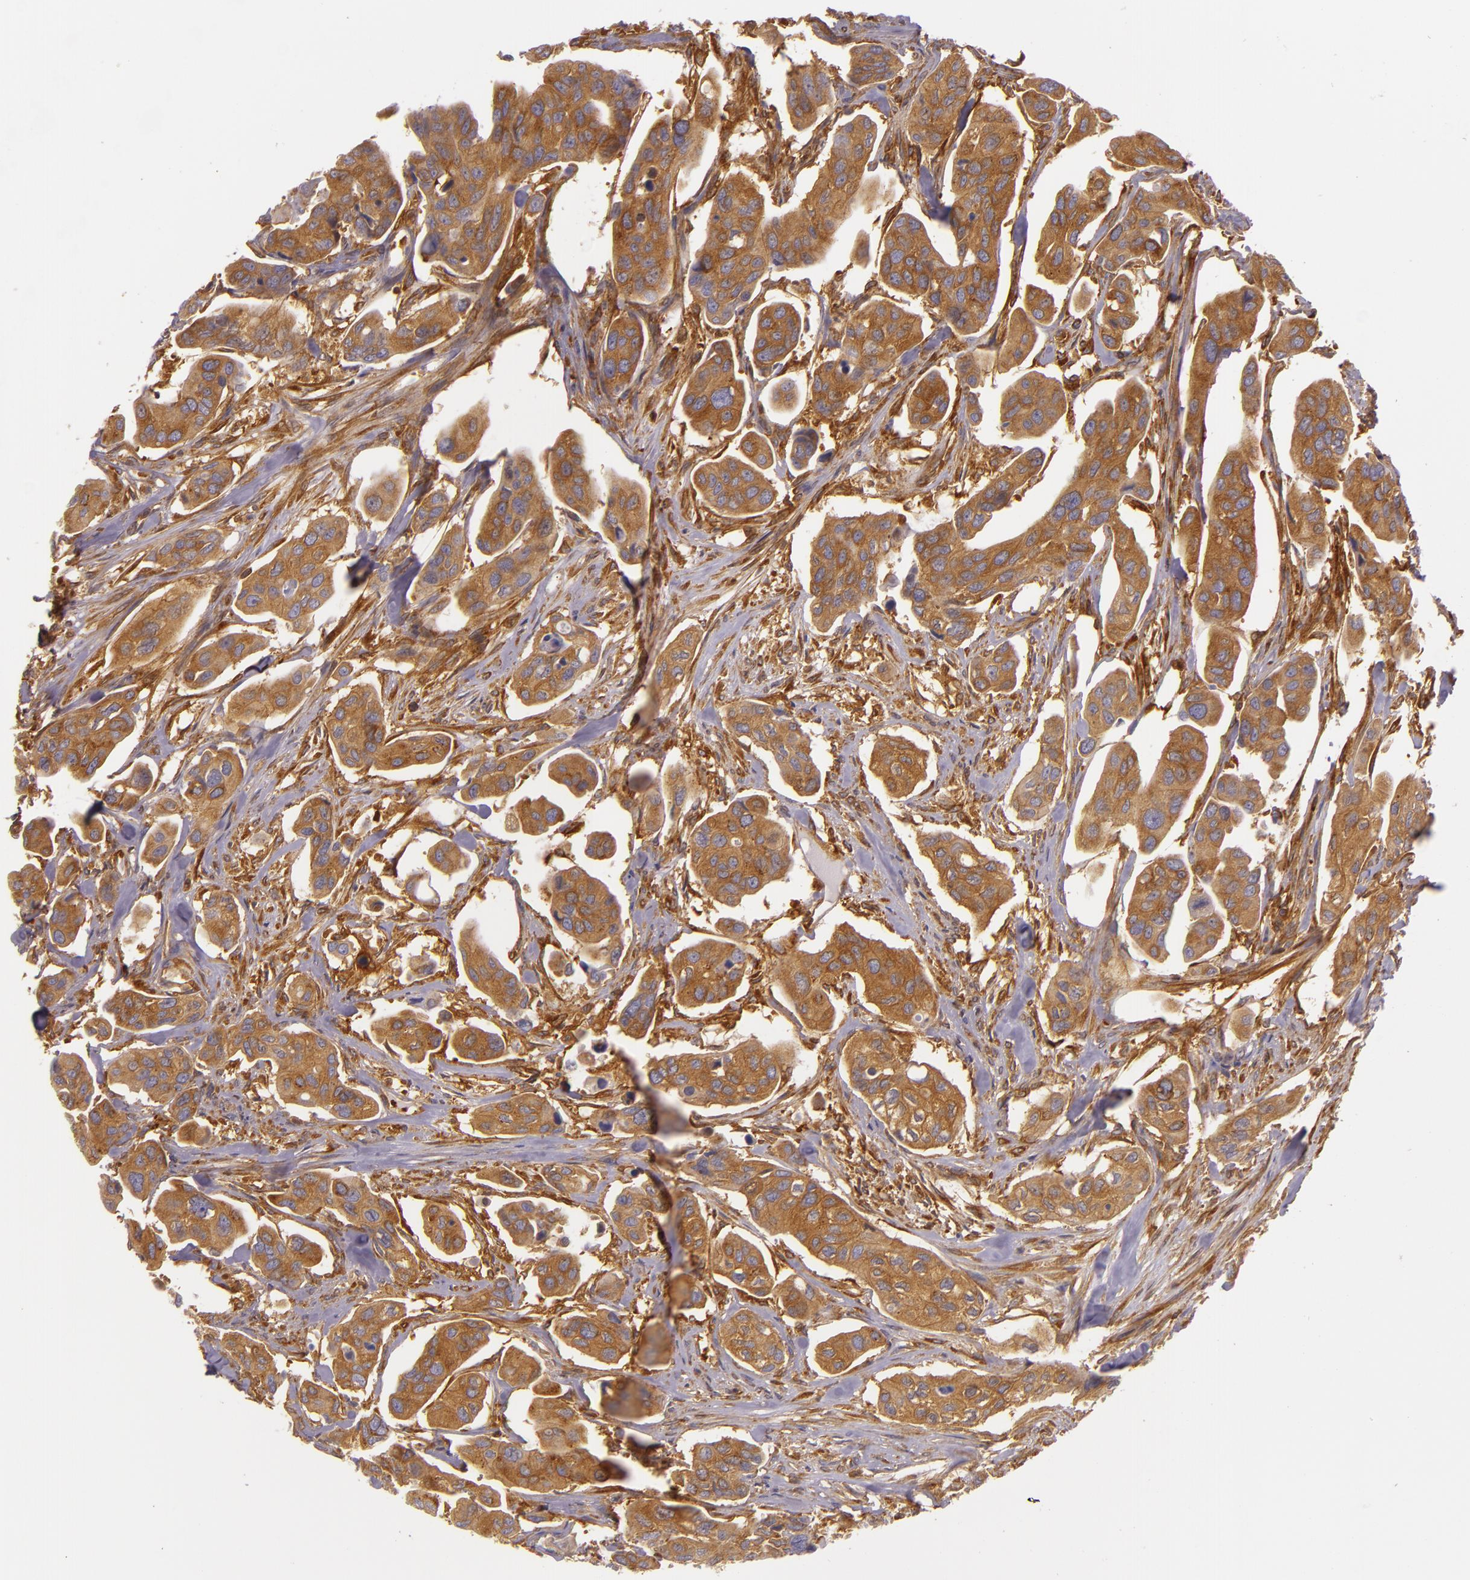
{"staining": {"intensity": "strong", "quantity": ">75%", "location": "cytoplasmic/membranous"}, "tissue": "urothelial cancer", "cell_type": "Tumor cells", "image_type": "cancer", "snomed": [{"axis": "morphology", "description": "Adenocarcinoma, NOS"}, {"axis": "topography", "description": "Urinary bladder"}], "caption": "A photomicrograph of human urothelial cancer stained for a protein exhibits strong cytoplasmic/membranous brown staining in tumor cells. (DAB (3,3'-diaminobenzidine) IHC with brightfield microscopy, high magnification).", "gene": "TLN1", "patient": {"sex": "male", "age": 61}}